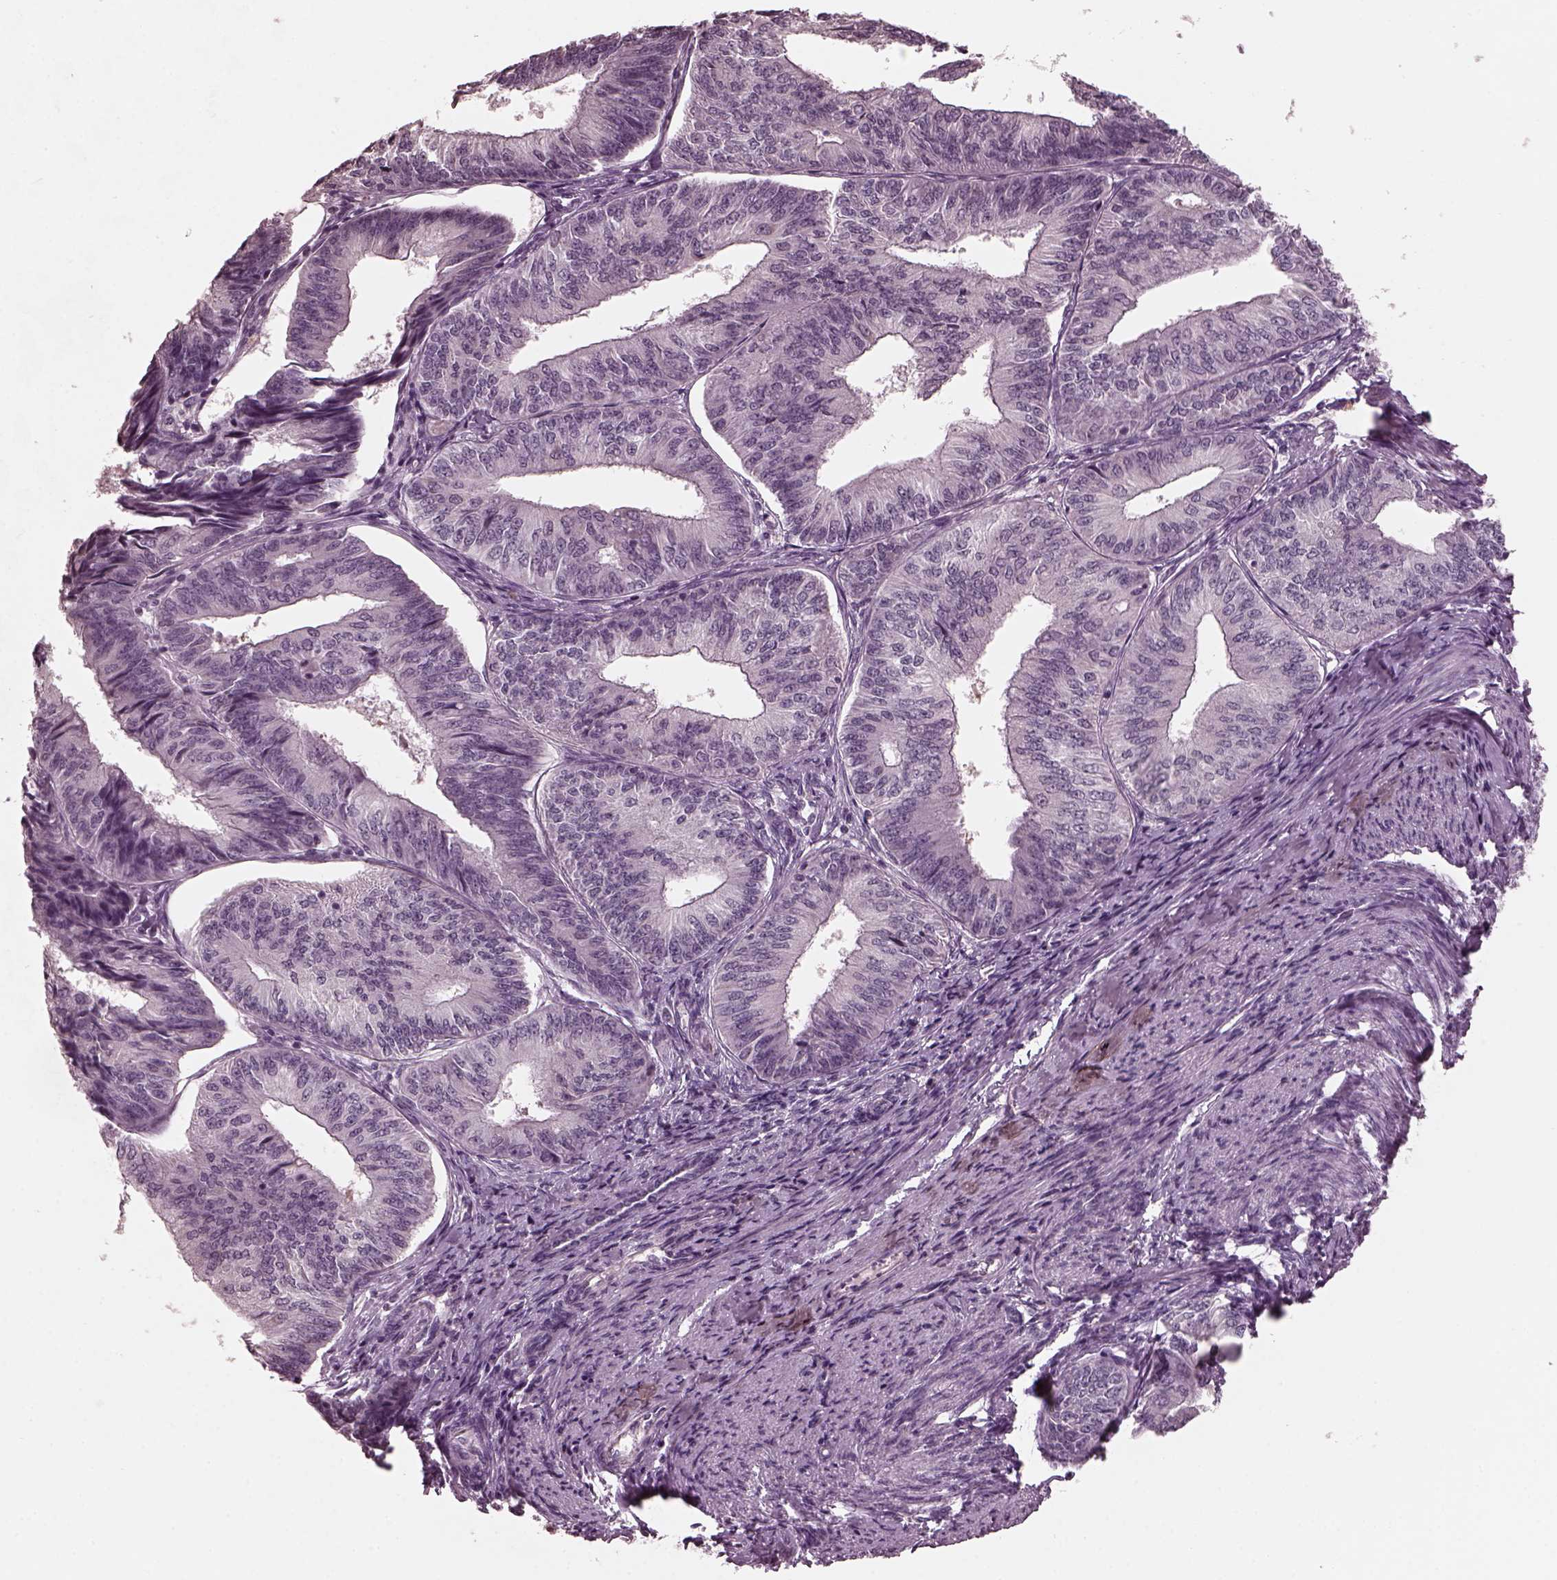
{"staining": {"intensity": "negative", "quantity": "none", "location": "none"}, "tissue": "endometrial cancer", "cell_type": "Tumor cells", "image_type": "cancer", "snomed": [{"axis": "morphology", "description": "Adenocarcinoma, NOS"}, {"axis": "topography", "description": "Endometrium"}], "caption": "The photomicrograph demonstrates no significant expression in tumor cells of adenocarcinoma (endometrial).", "gene": "RCVRN", "patient": {"sex": "female", "age": 58}}